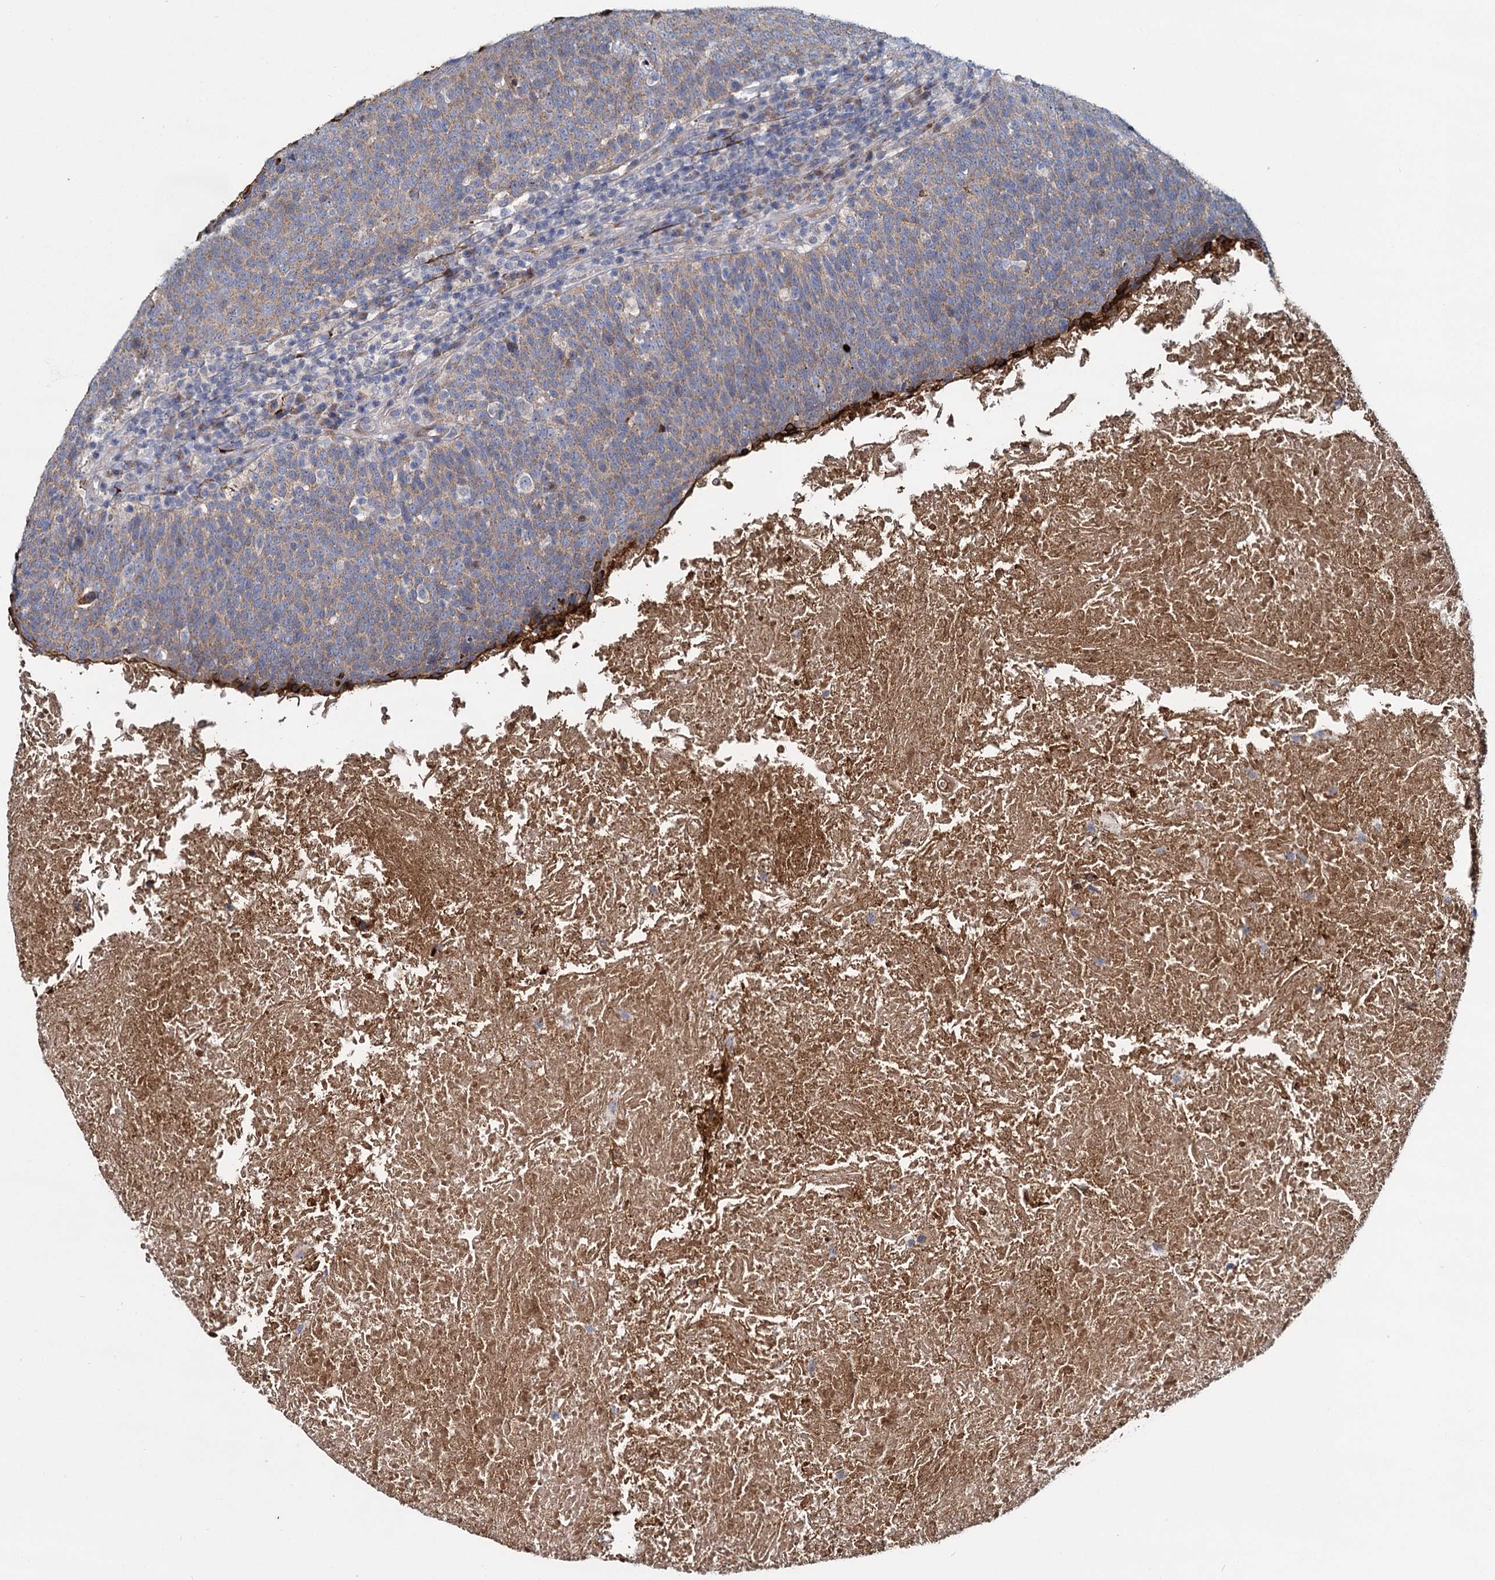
{"staining": {"intensity": "weak", "quantity": ">75%", "location": "cytoplasmic/membranous"}, "tissue": "head and neck cancer", "cell_type": "Tumor cells", "image_type": "cancer", "snomed": [{"axis": "morphology", "description": "Squamous cell carcinoma, NOS"}, {"axis": "morphology", "description": "Squamous cell carcinoma, metastatic, NOS"}, {"axis": "topography", "description": "Lymph node"}, {"axis": "topography", "description": "Head-Neck"}], "caption": "Immunohistochemical staining of head and neck cancer (squamous cell carcinoma) displays weak cytoplasmic/membranous protein expression in about >75% of tumor cells. (DAB = brown stain, brightfield microscopy at high magnification).", "gene": "DCUN1D2", "patient": {"sex": "male", "age": 62}}